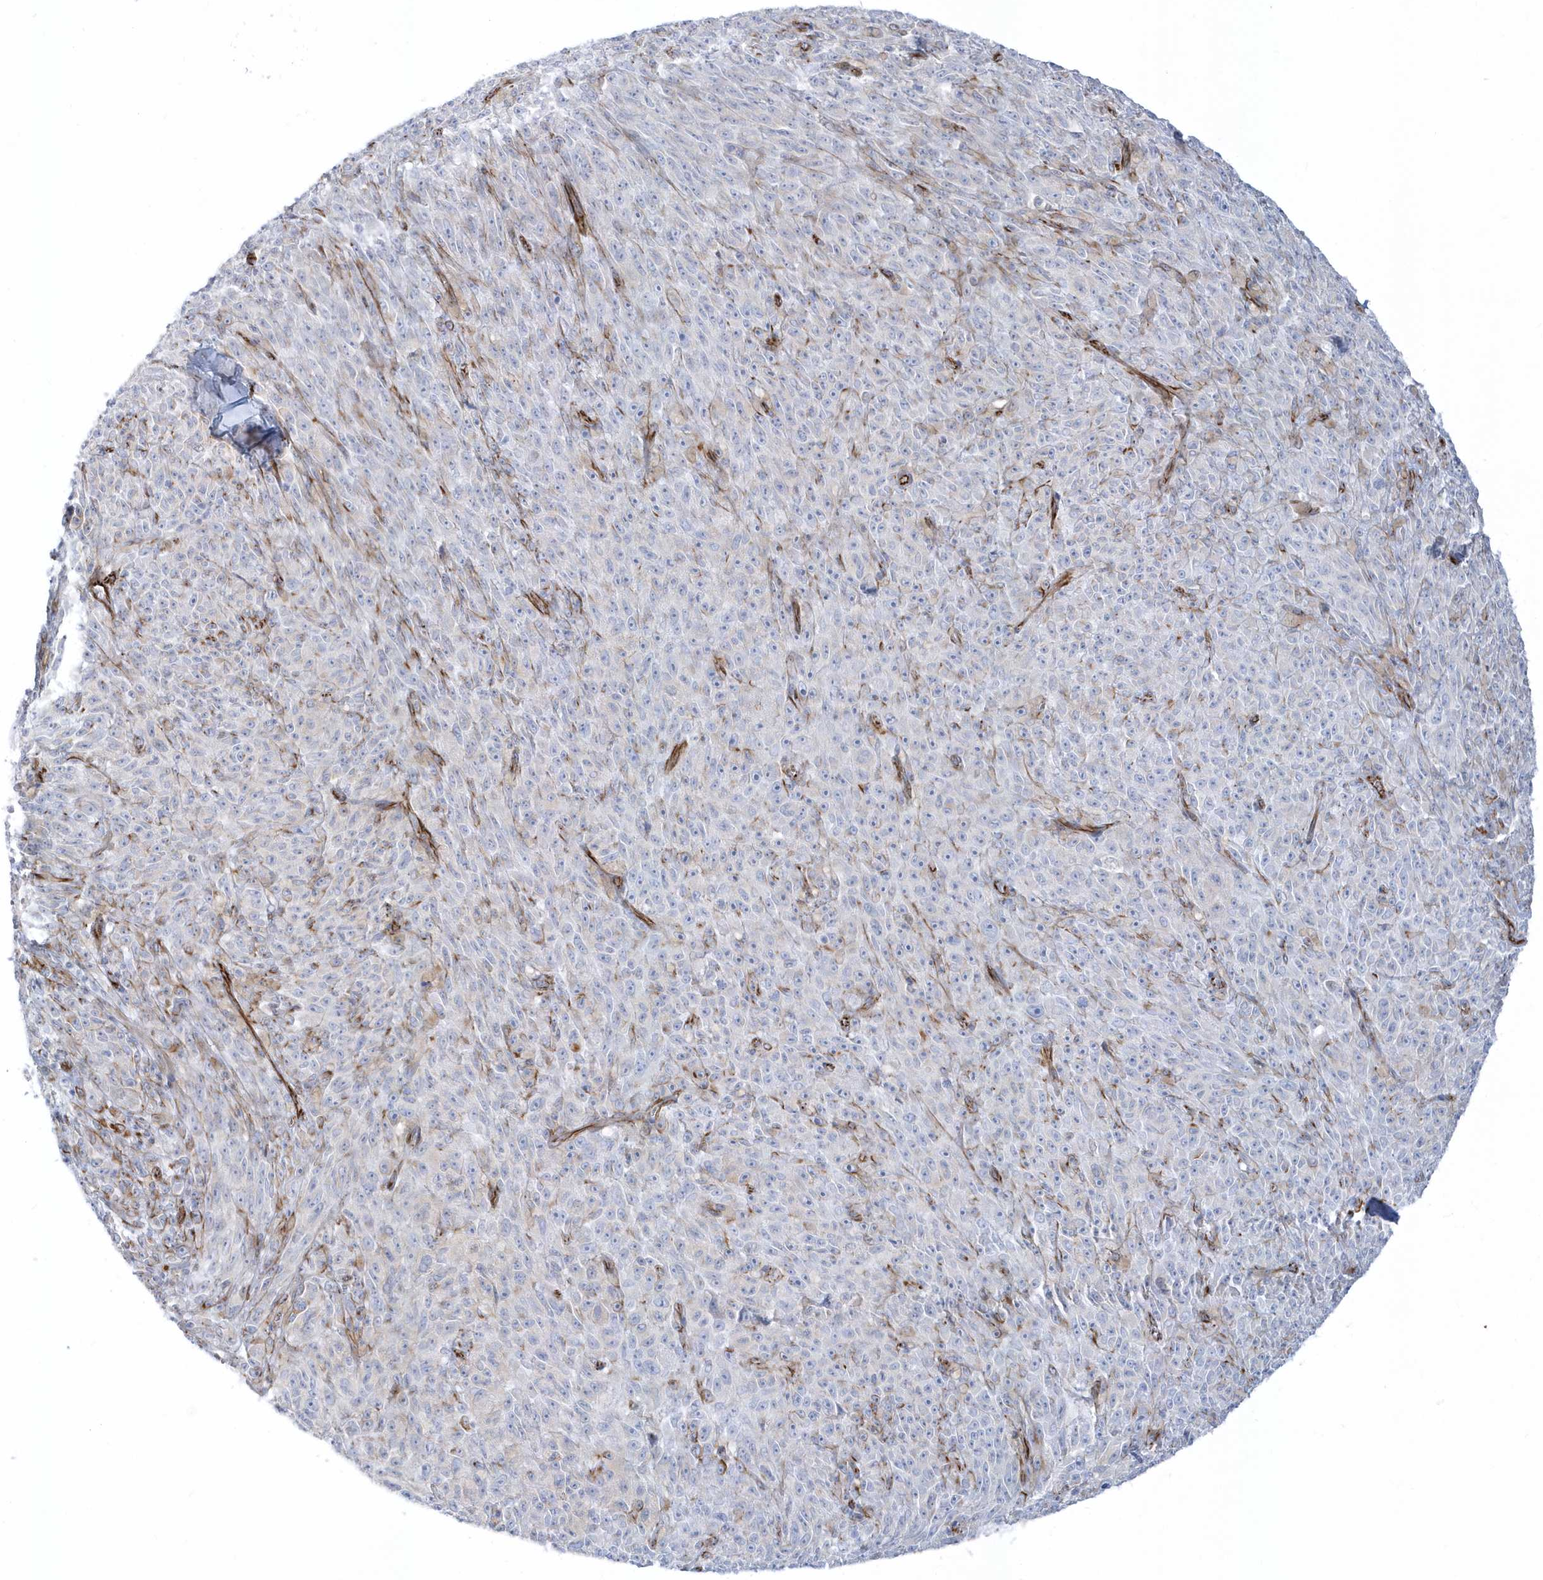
{"staining": {"intensity": "negative", "quantity": "none", "location": "none"}, "tissue": "melanoma", "cell_type": "Tumor cells", "image_type": "cancer", "snomed": [{"axis": "morphology", "description": "Malignant melanoma, NOS"}, {"axis": "topography", "description": "Skin"}], "caption": "Immunohistochemistry micrograph of neoplastic tissue: malignant melanoma stained with DAB (3,3'-diaminobenzidine) shows no significant protein staining in tumor cells.", "gene": "PPIL6", "patient": {"sex": "female", "age": 82}}